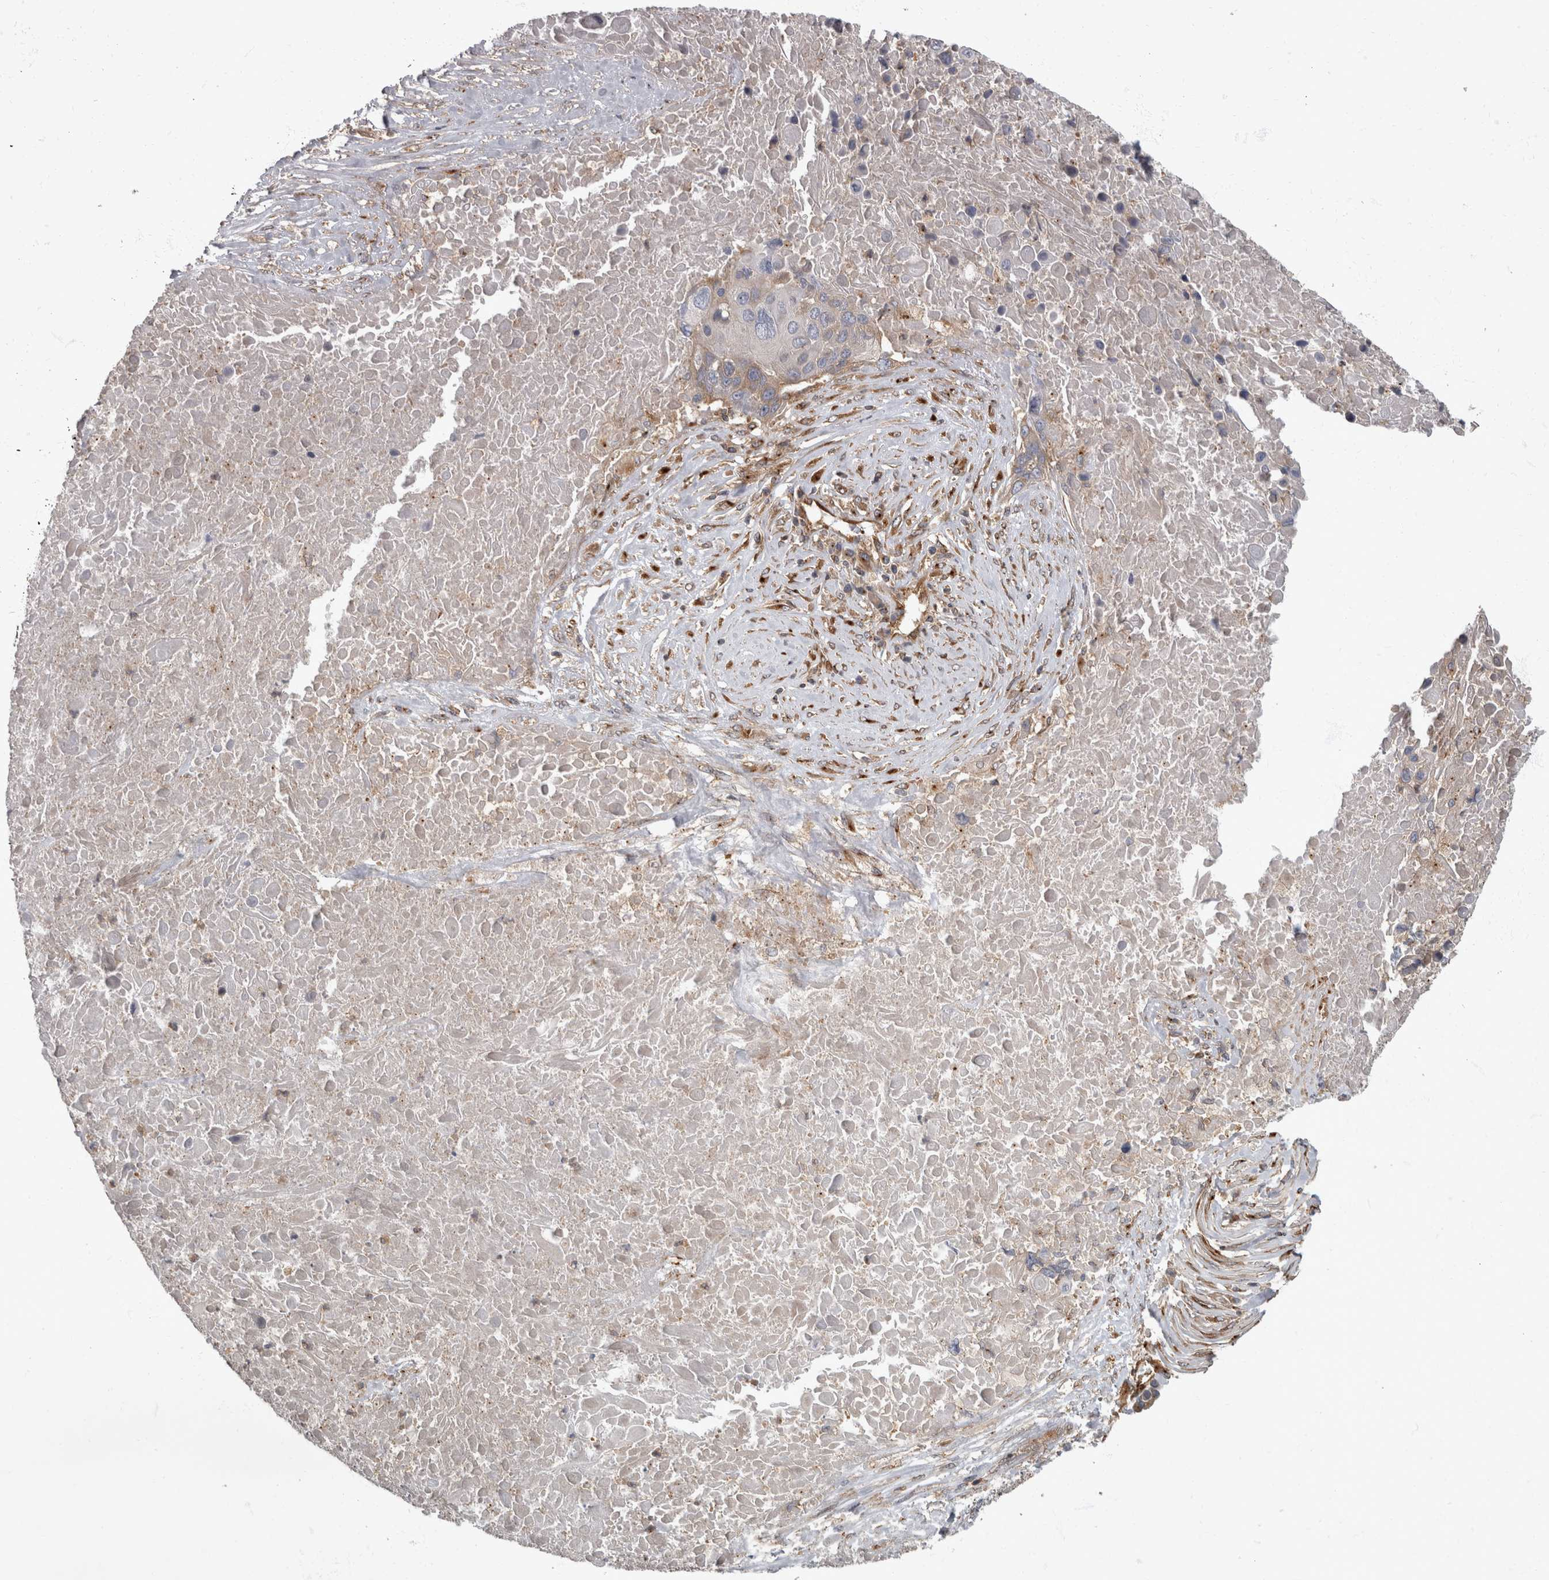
{"staining": {"intensity": "weak", "quantity": "<25%", "location": "cytoplasmic/membranous"}, "tissue": "lung cancer", "cell_type": "Tumor cells", "image_type": "cancer", "snomed": [{"axis": "morphology", "description": "Squamous cell carcinoma, NOS"}, {"axis": "topography", "description": "Lung"}], "caption": "This is an immunohistochemistry micrograph of human lung squamous cell carcinoma. There is no expression in tumor cells.", "gene": "HOOK3", "patient": {"sex": "male", "age": 66}}